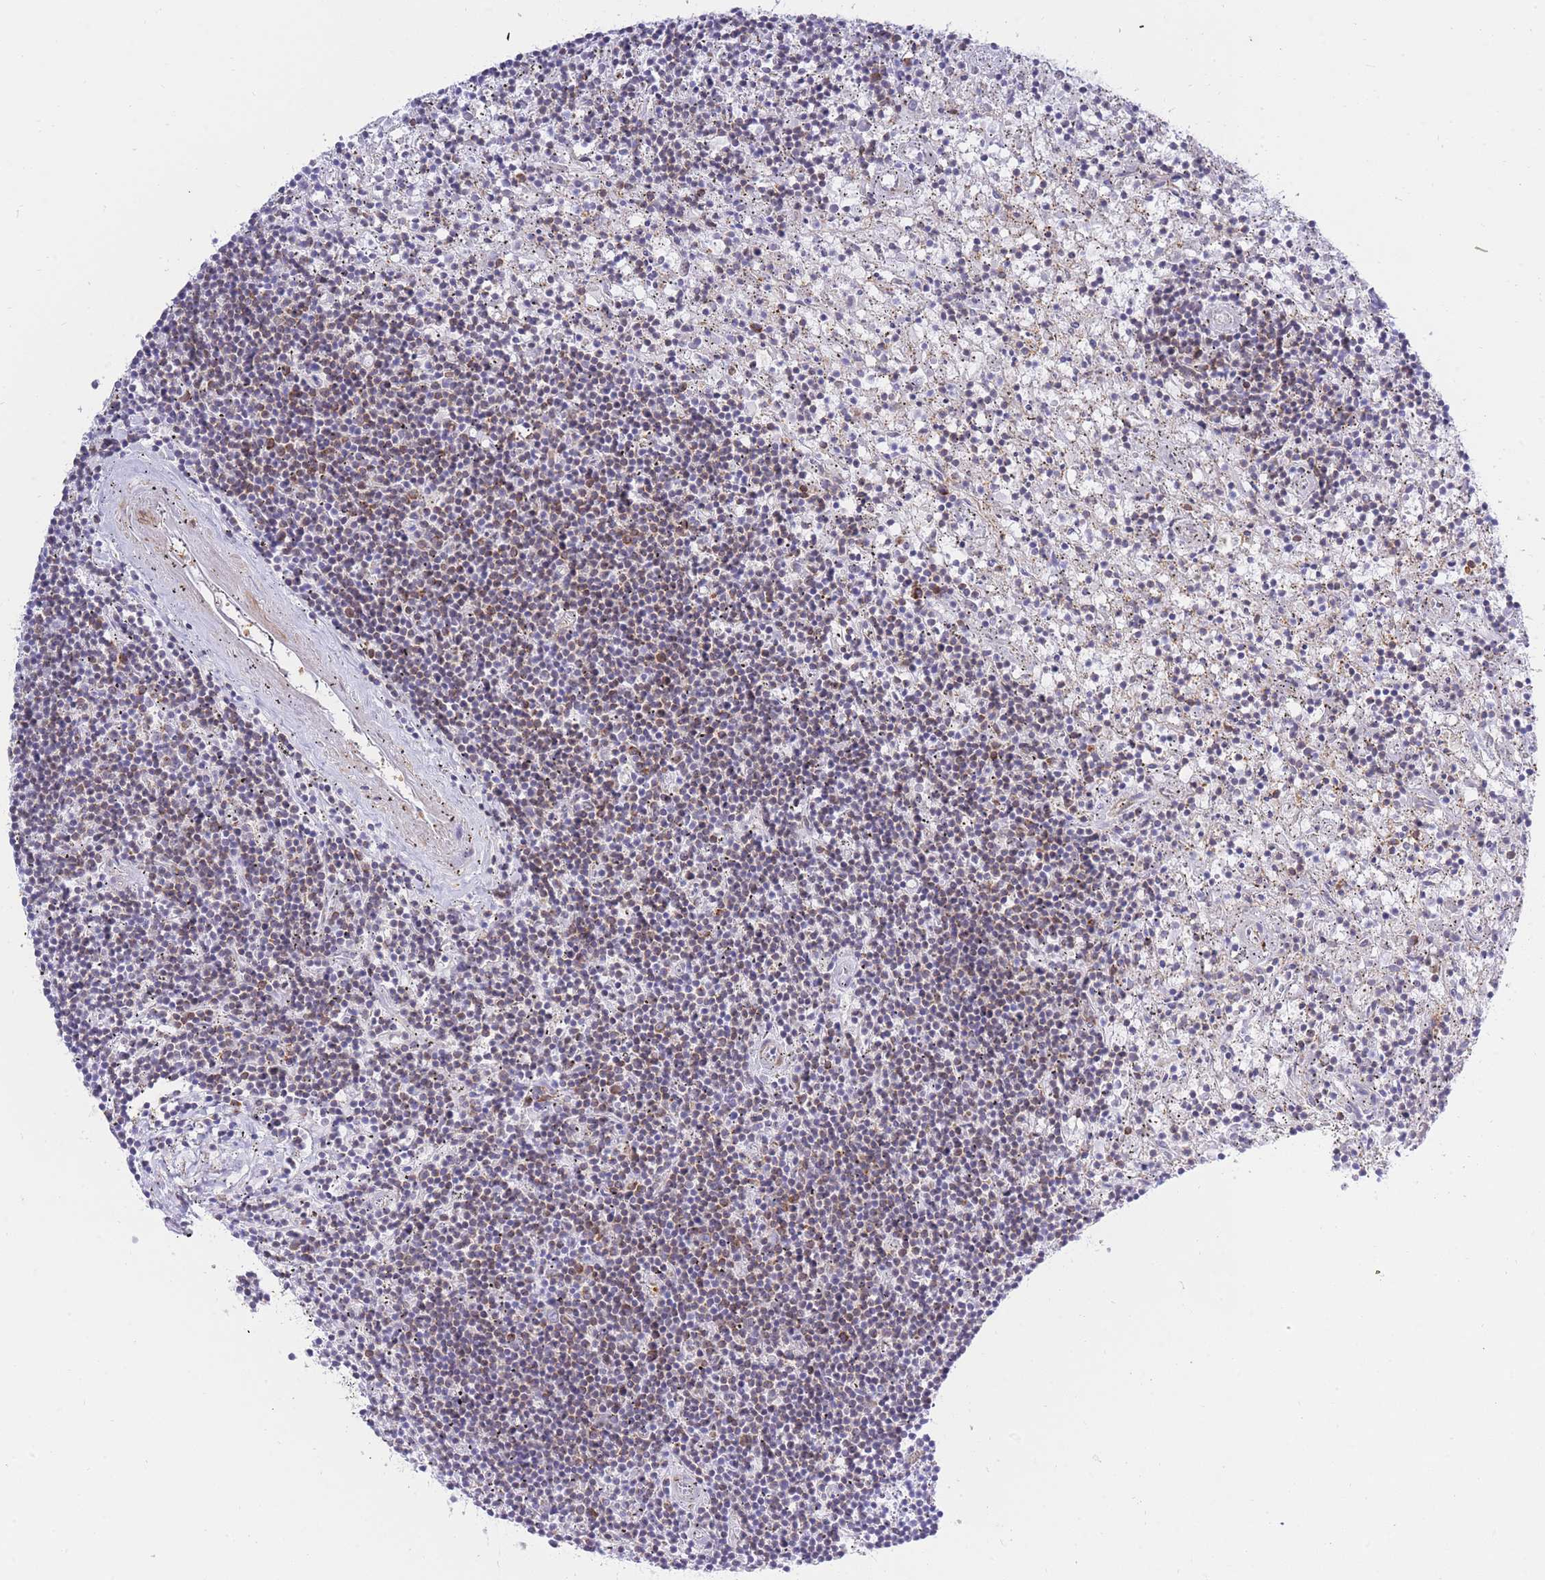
{"staining": {"intensity": "weak", "quantity": "25%-75%", "location": "cytoplasmic/membranous"}, "tissue": "lymphoma", "cell_type": "Tumor cells", "image_type": "cancer", "snomed": [{"axis": "morphology", "description": "Malignant lymphoma, non-Hodgkin's type, Low grade"}, {"axis": "topography", "description": "Spleen"}], "caption": "IHC staining of low-grade malignant lymphoma, non-Hodgkin's type, which shows low levels of weak cytoplasmic/membranous positivity in approximately 25%-75% of tumor cells indicating weak cytoplasmic/membranous protein staining. The staining was performed using DAB (brown) for protein detection and nuclei were counterstained in hematoxylin (blue).", "gene": "REM1", "patient": {"sex": "male", "age": 76}}